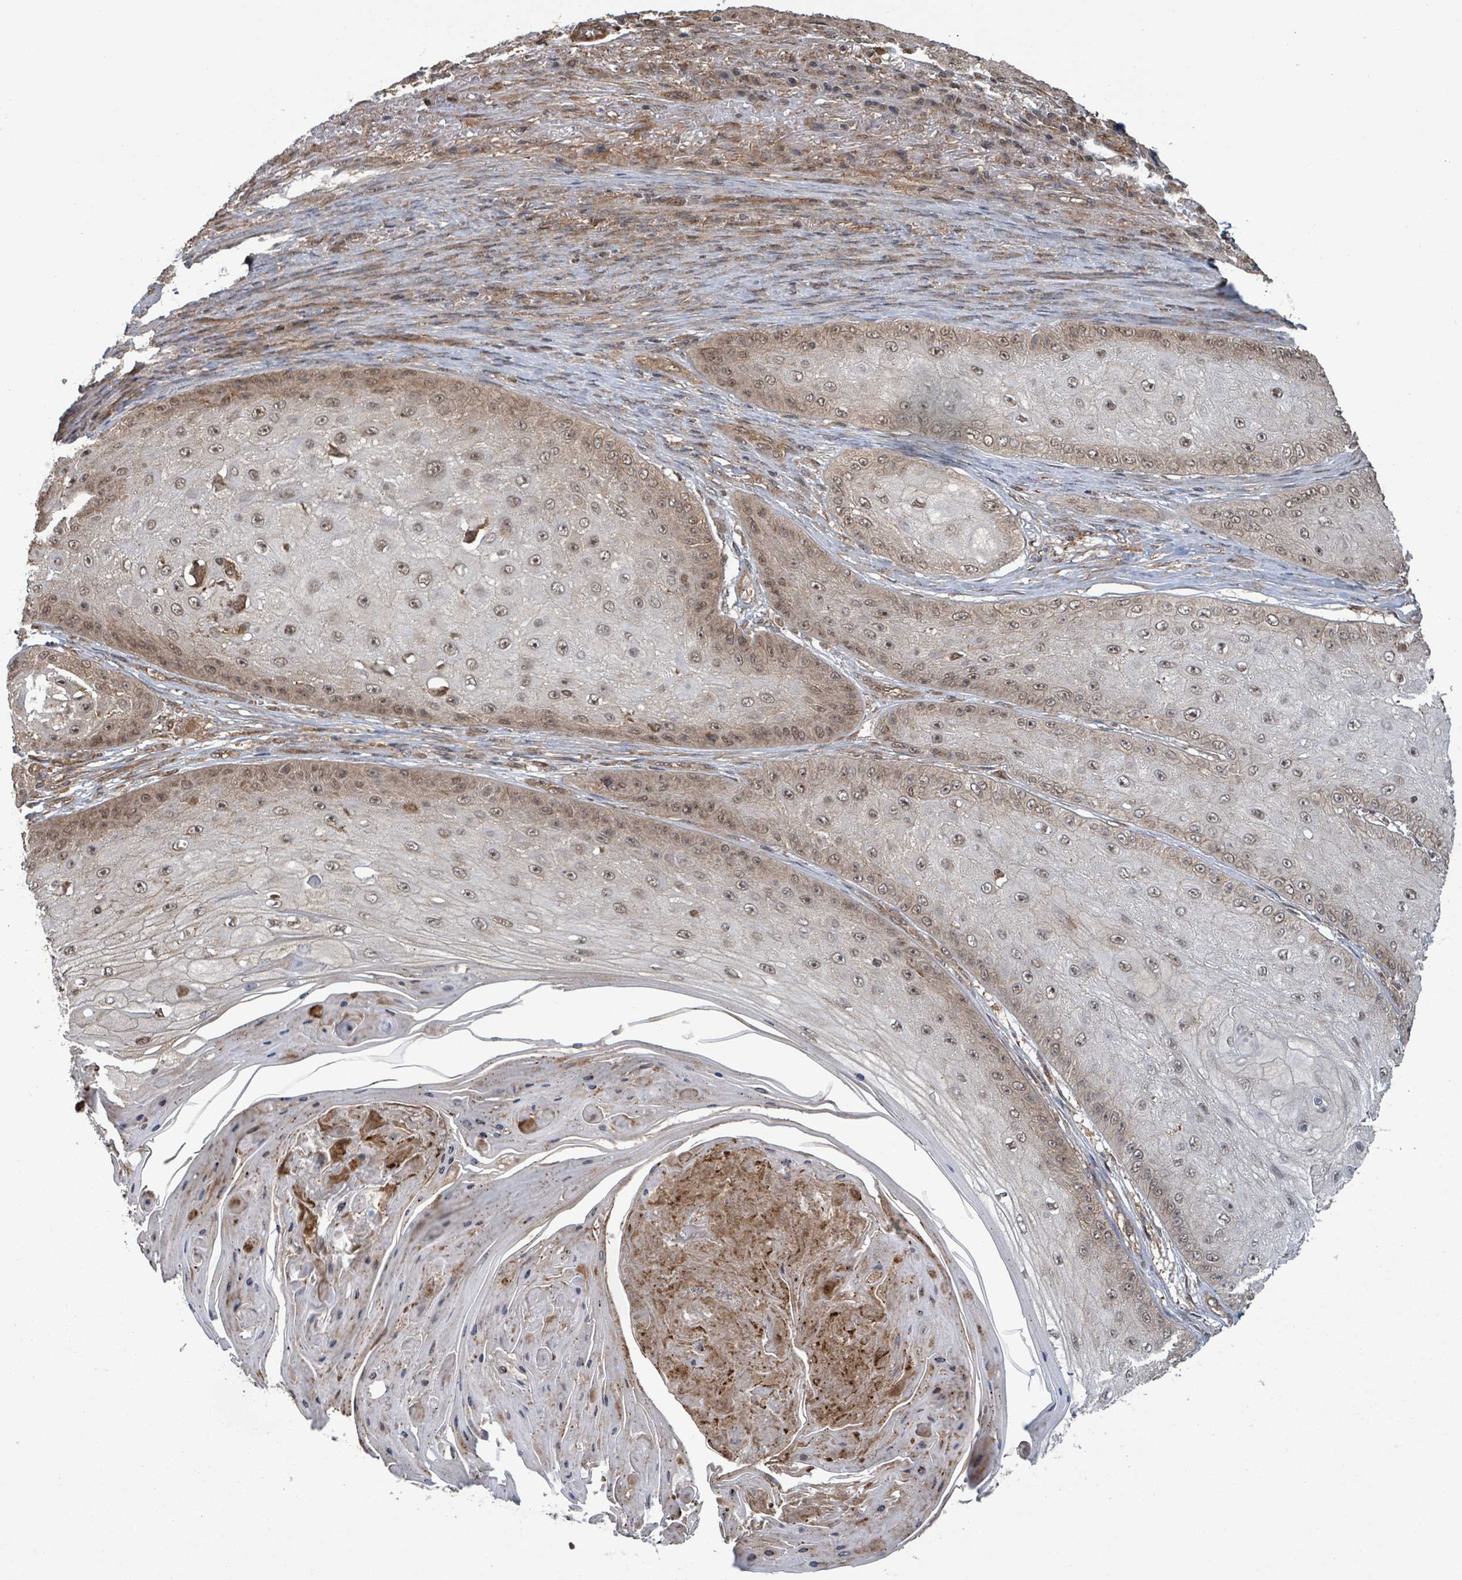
{"staining": {"intensity": "moderate", "quantity": ">75%", "location": "nuclear"}, "tissue": "skin cancer", "cell_type": "Tumor cells", "image_type": "cancer", "snomed": [{"axis": "morphology", "description": "Squamous cell carcinoma, NOS"}, {"axis": "topography", "description": "Skin"}], "caption": "DAB immunohistochemical staining of skin squamous cell carcinoma displays moderate nuclear protein positivity in approximately >75% of tumor cells.", "gene": "KLC1", "patient": {"sex": "male", "age": 70}}